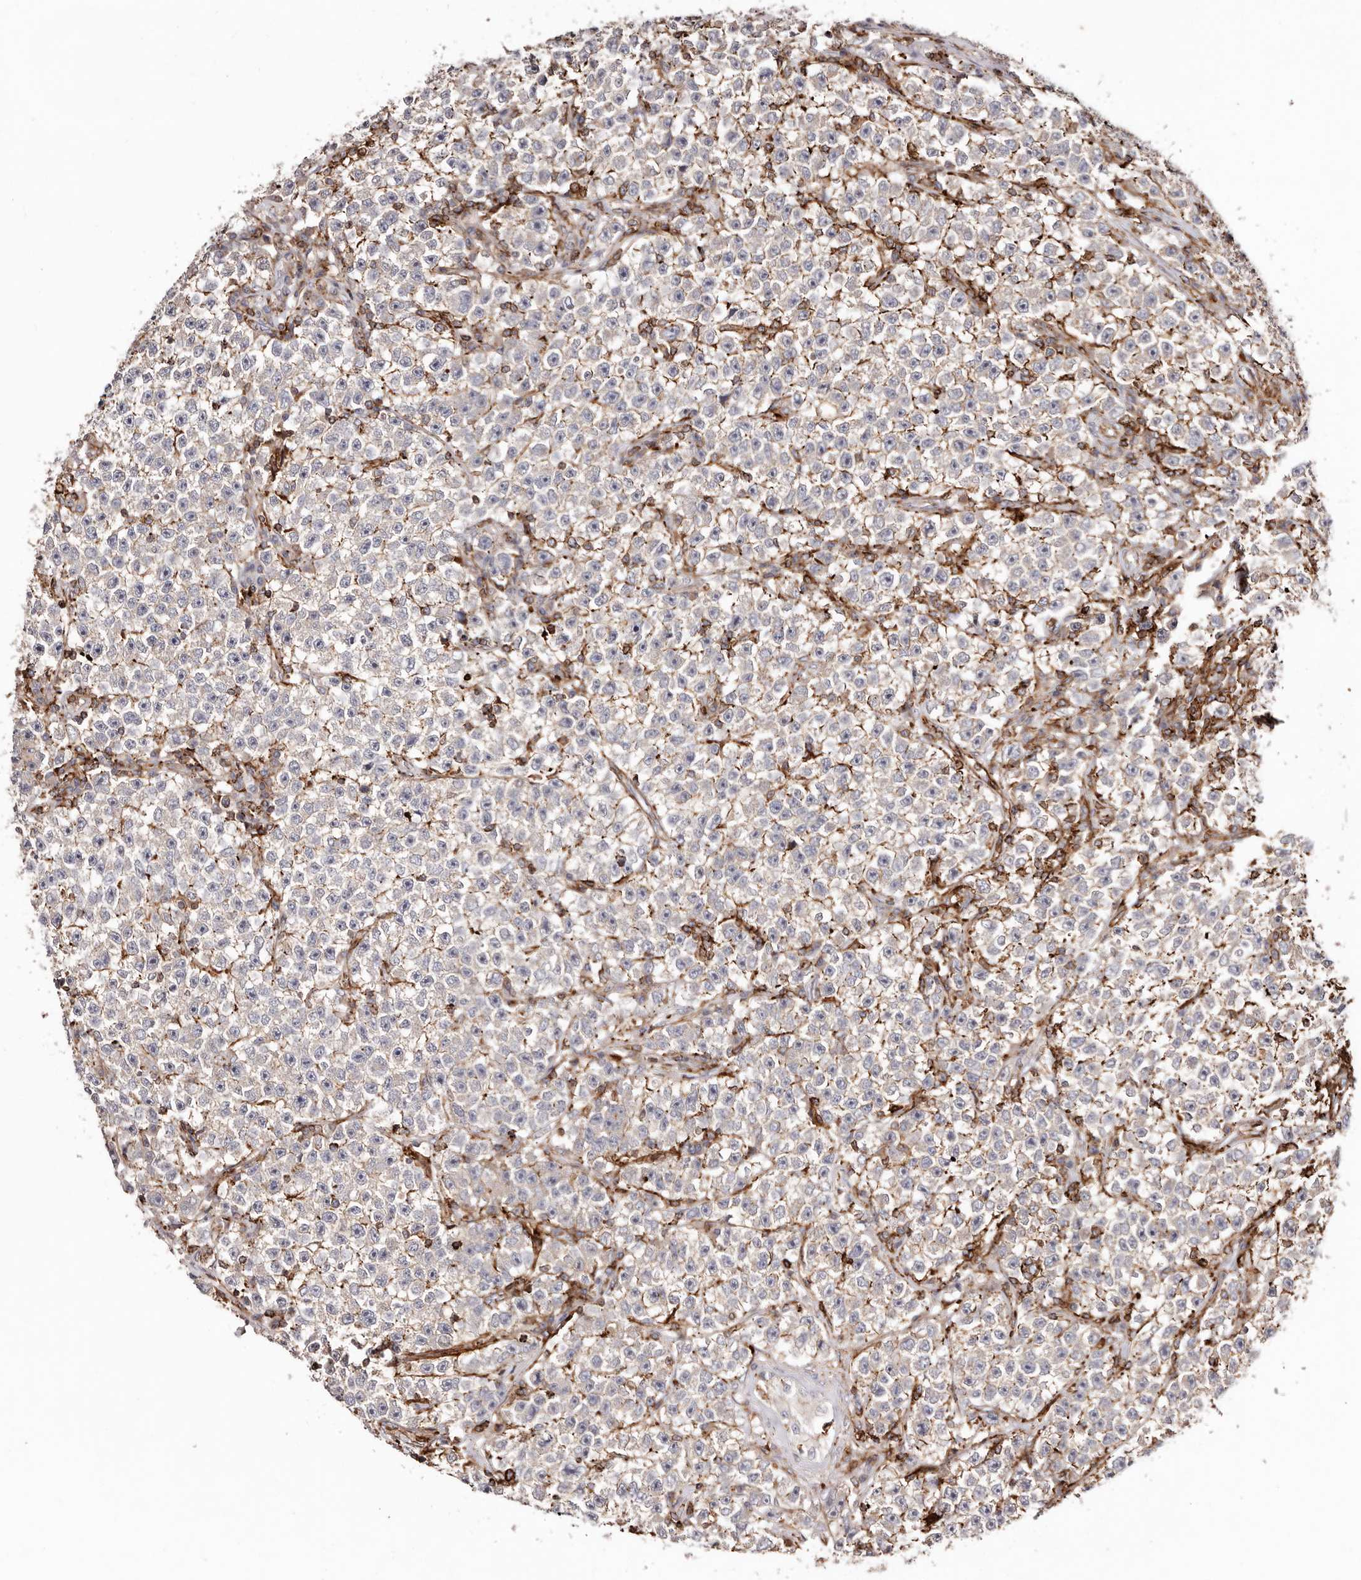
{"staining": {"intensity": "weak", "quantity": "25%-75%", "location": "cytoplasmic/membranous"}, "tissue": "testis cancer", "cell_type": "Tumor cells", "image_type": "cancer", "snomed": [{"axis": "morphology", "description": "Seminoma, NOS"}, {"axis": "topography", "description": "Testis"}], "caption": "Immunohistochemical staining of human testis cancer (seminoma) shows low levels of weak cytoplasmic/membranous positivity in approximately 25%-75% of tumor cells. The staining is performed using DAB (3,3'-diaminobenzidine) brown chromogen to label protein expression. The nuclei are counter-stained blue using hematoxylin.", "gene": "PTPN22", "patient": {"sex": "male", "age": 22}}